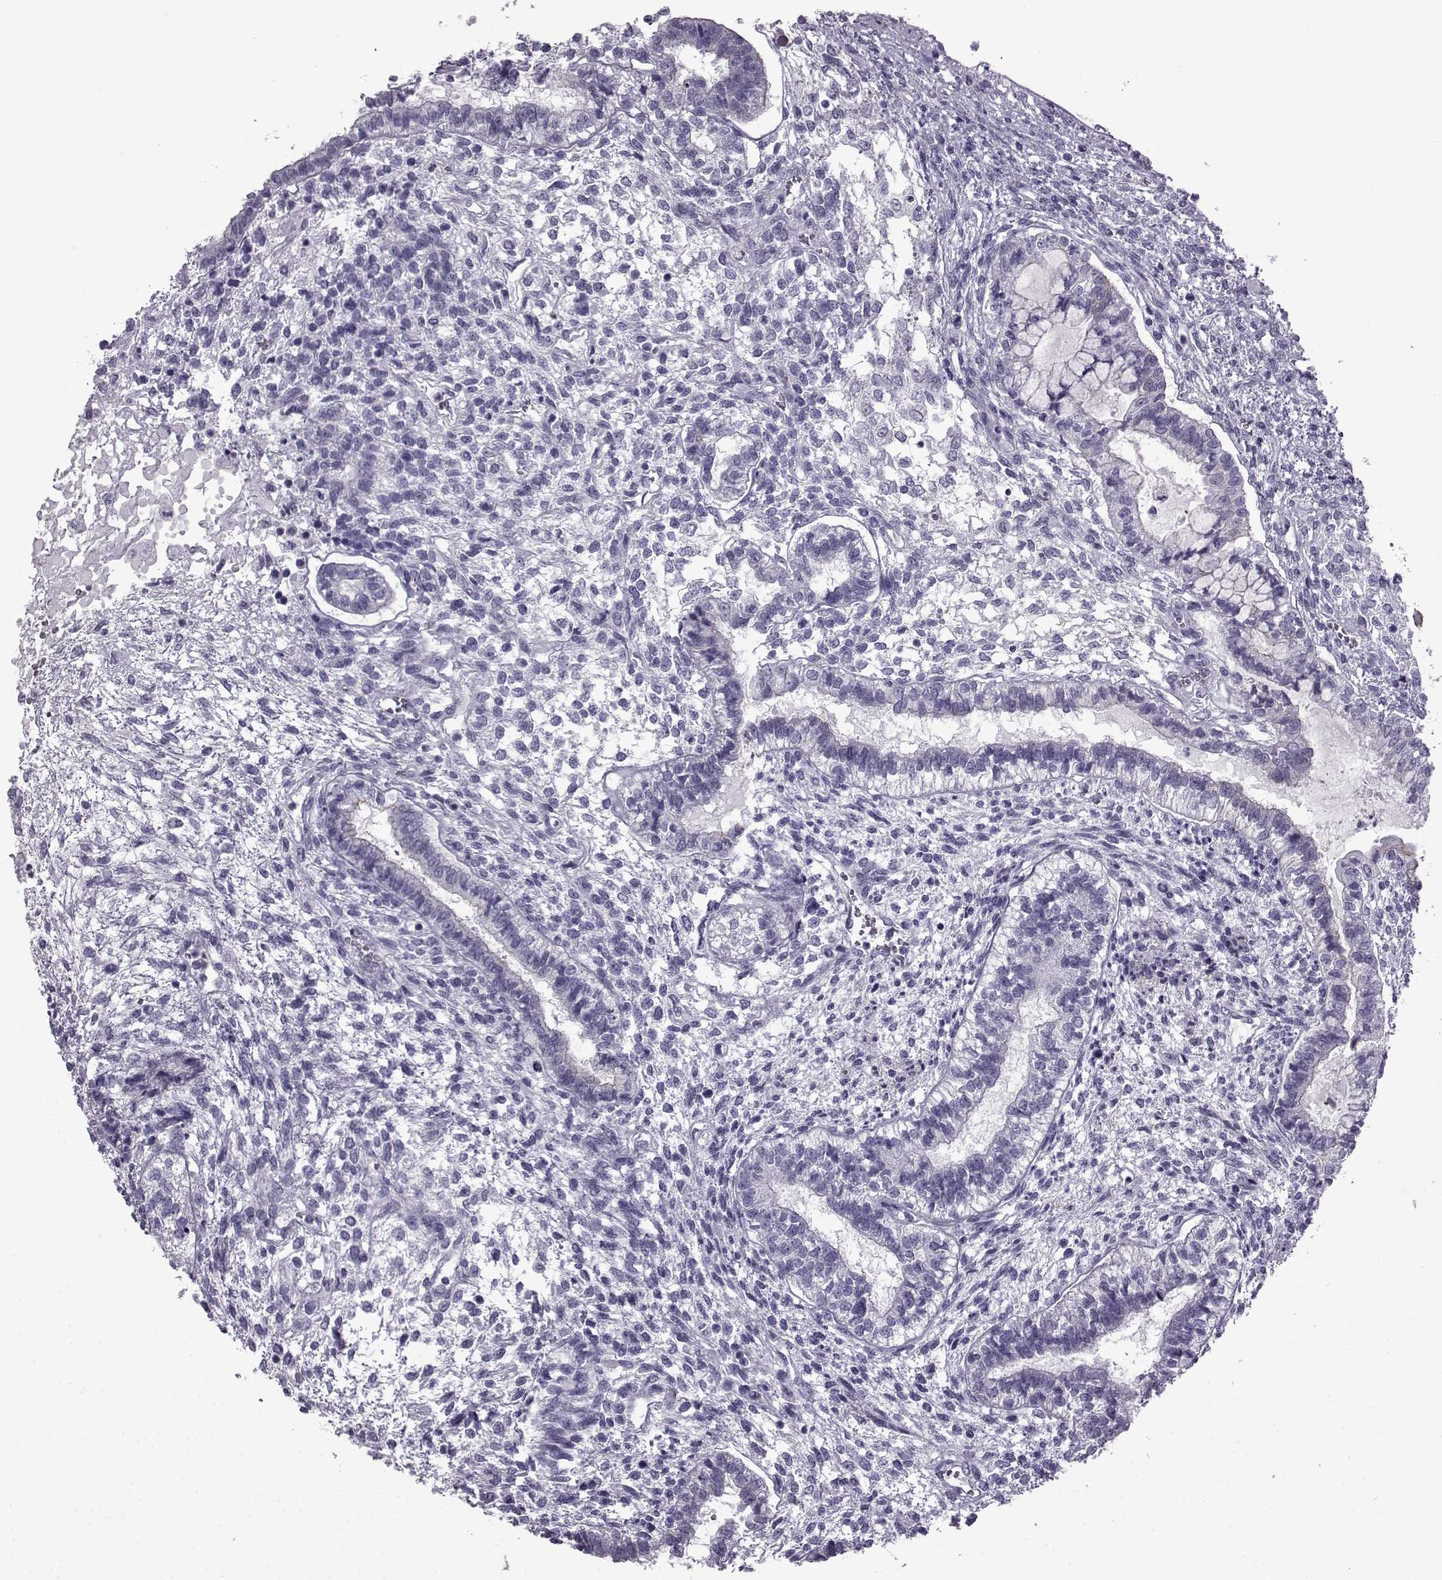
{"staining": {"intensity": "negative", "quantity": "none", "location": "none"}, "tissue": "testis cancer", "cell_type": "Tumor cells", "image_type": "cancer", "snomed": [{"axis": "morphology", "description": "Carcinoma, Embryonal, NOS"}, {"axis": "topography", "description": "Testis"}], "caption": "The histopathology image demonstrates no significant staining in tumor cells of embryonal carcinoma (testis).", "gene": "SLC28A2", "patient": {"sex": "male", "age": 37}}